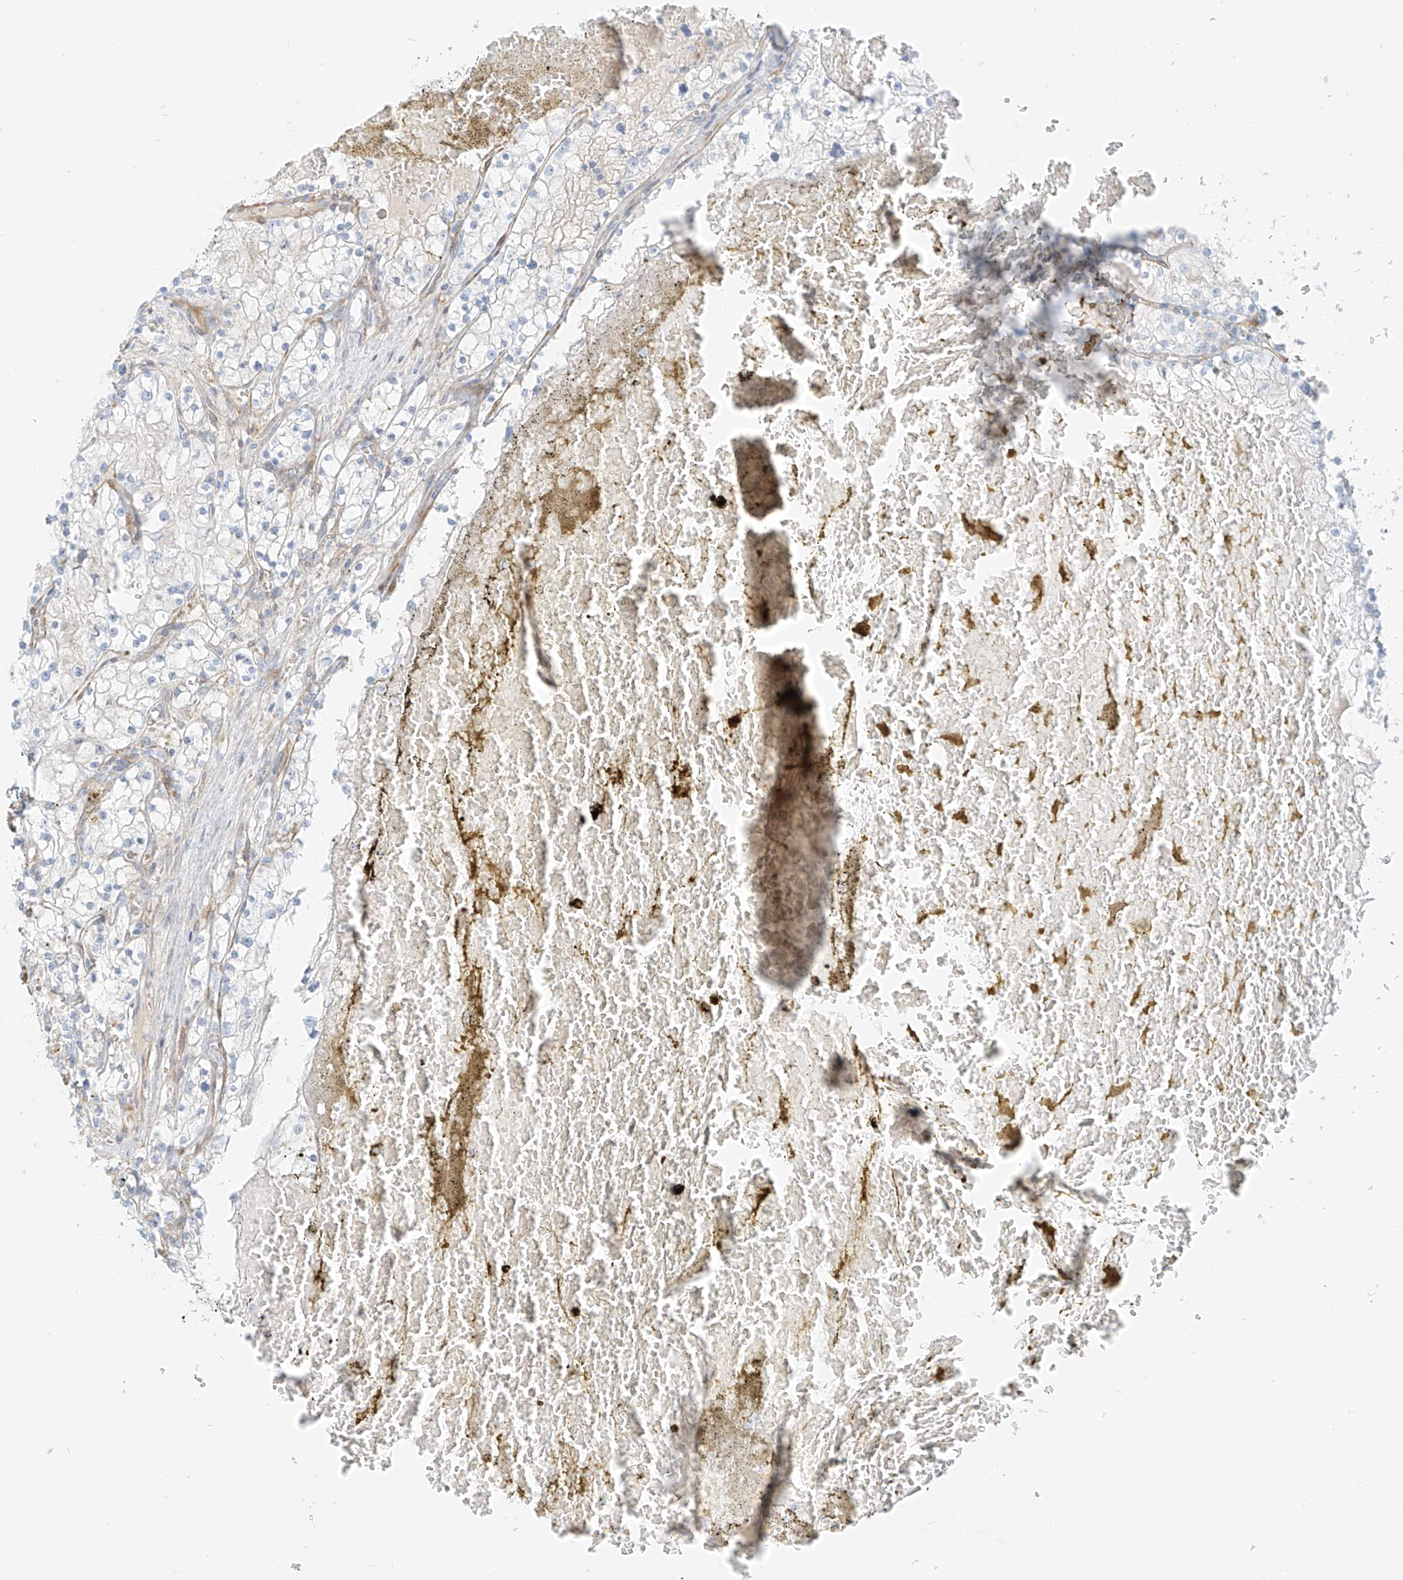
{"staining": {"intensity": "negative", "quantity": "none", "location": "none"}, "tissue": "renal cancer", "cell_type": "Tumor cells", "image_type": "cancer", "snomed": [{"axis": "morphology", "description": "Normal tissue, NOS"}, {"axis": "morphology", "description": "Adenocarcinoma, NOS"}, {"axis": "topography", "description": "Kidney"}], "caption": "High power microscopy photomicrograph of an IHC micrograph of renal cancer (adenocarcinoma), revealing no significant staining in tumor cells.", "gene": "SMCP", "patient": {"sex": "male", "age": 68}}